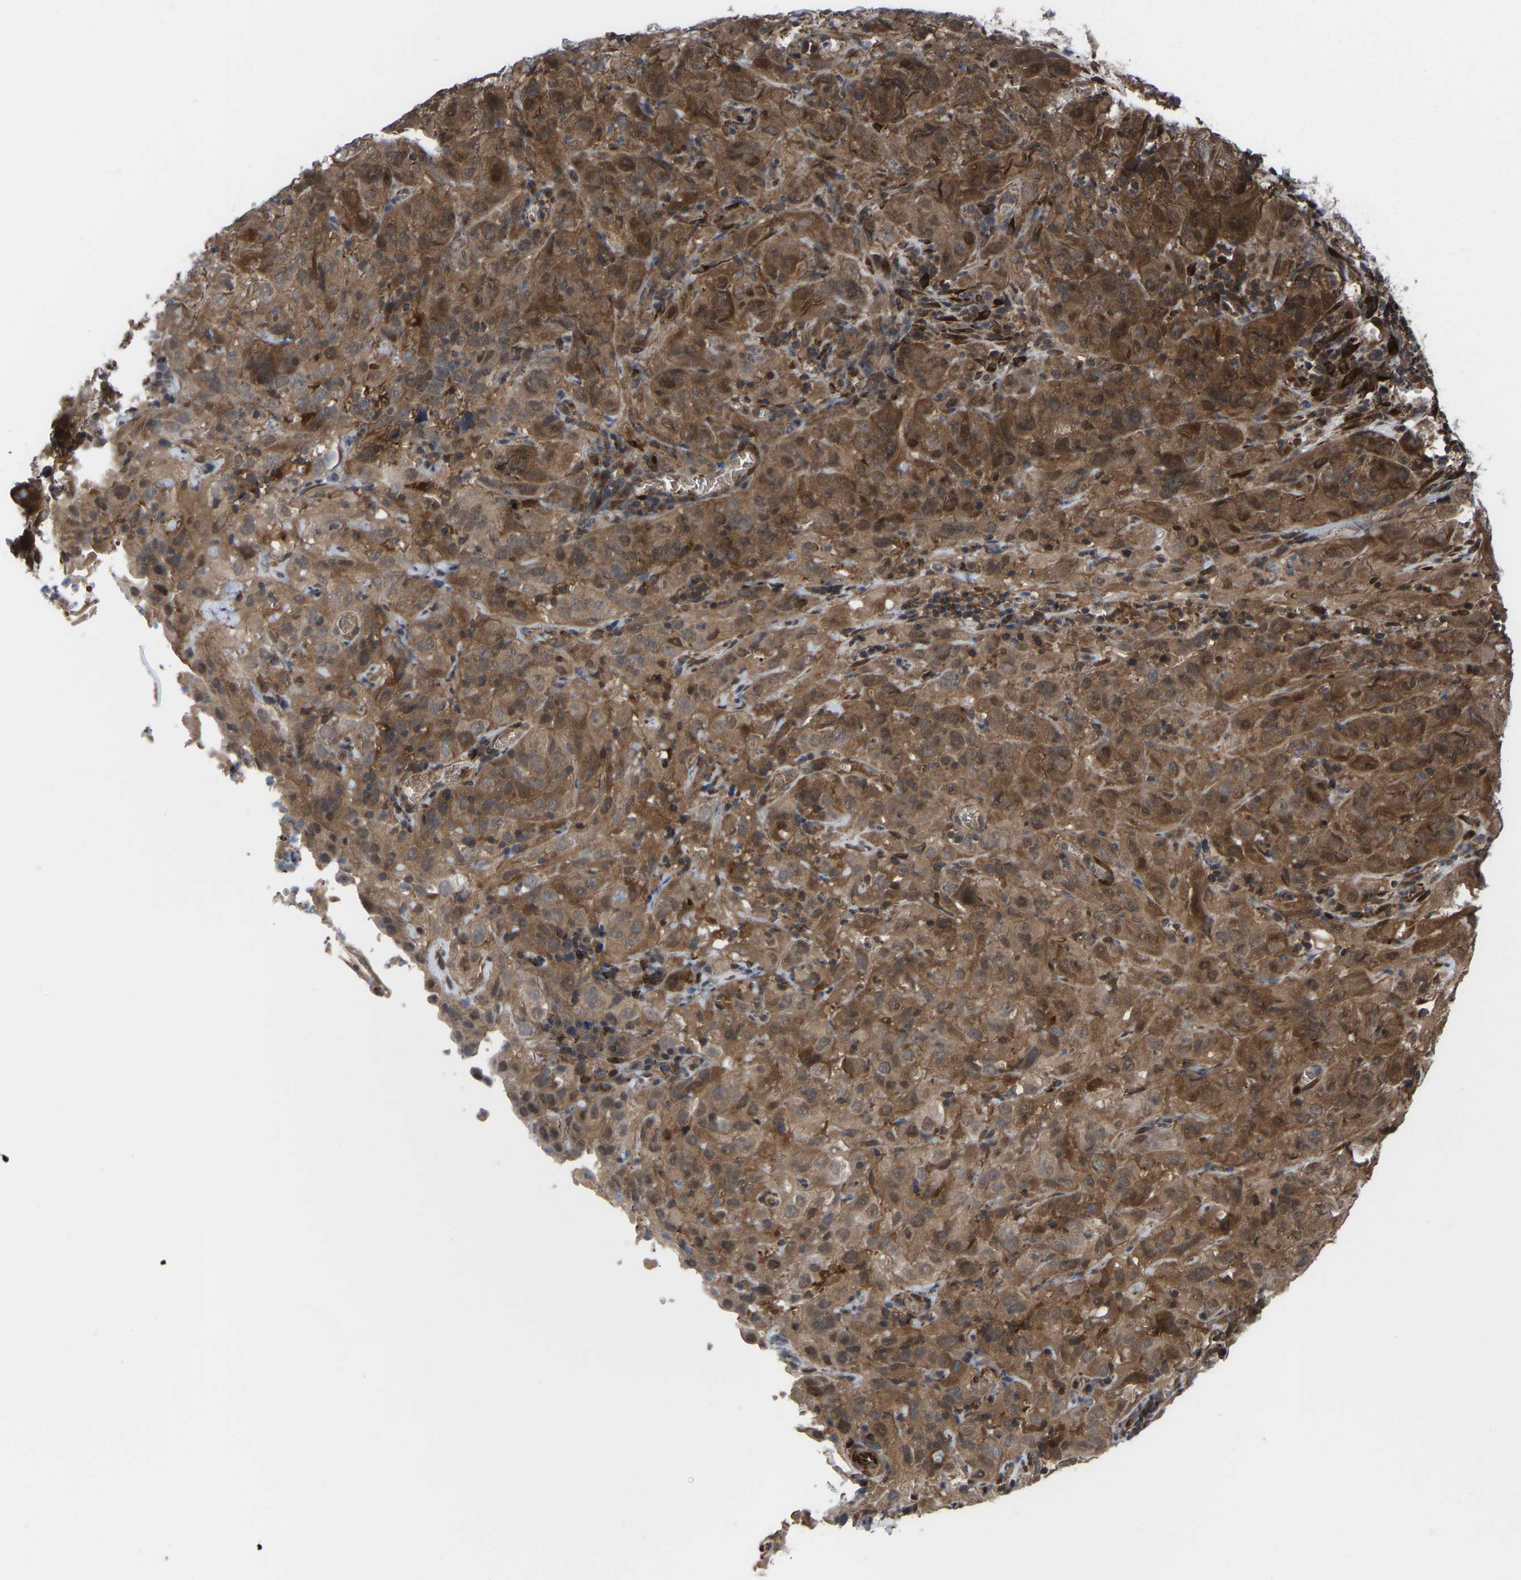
{"staining": {"intensity": "moderate", "quantity": ">75%", "location": "cytoplasmic/membranous"}, "tissue": "cervical cancer", "cell_type": "Tumor cells", "image_type": "cancer", "snomed": [{"axis": "morphology", "description": "Squamous cell carcinoma, NOS"}, {"axis": "topography", "description": "Cervix"}], "caption": "Moderate cytoplasmic/membranous positivity is appreciated in about >75% of tumor cells in cervical cancer. (IHC, brightfield microscopy, high magnification).", "gene": "CYP7B1", "patient": {"sex": "female", "age": 32}}